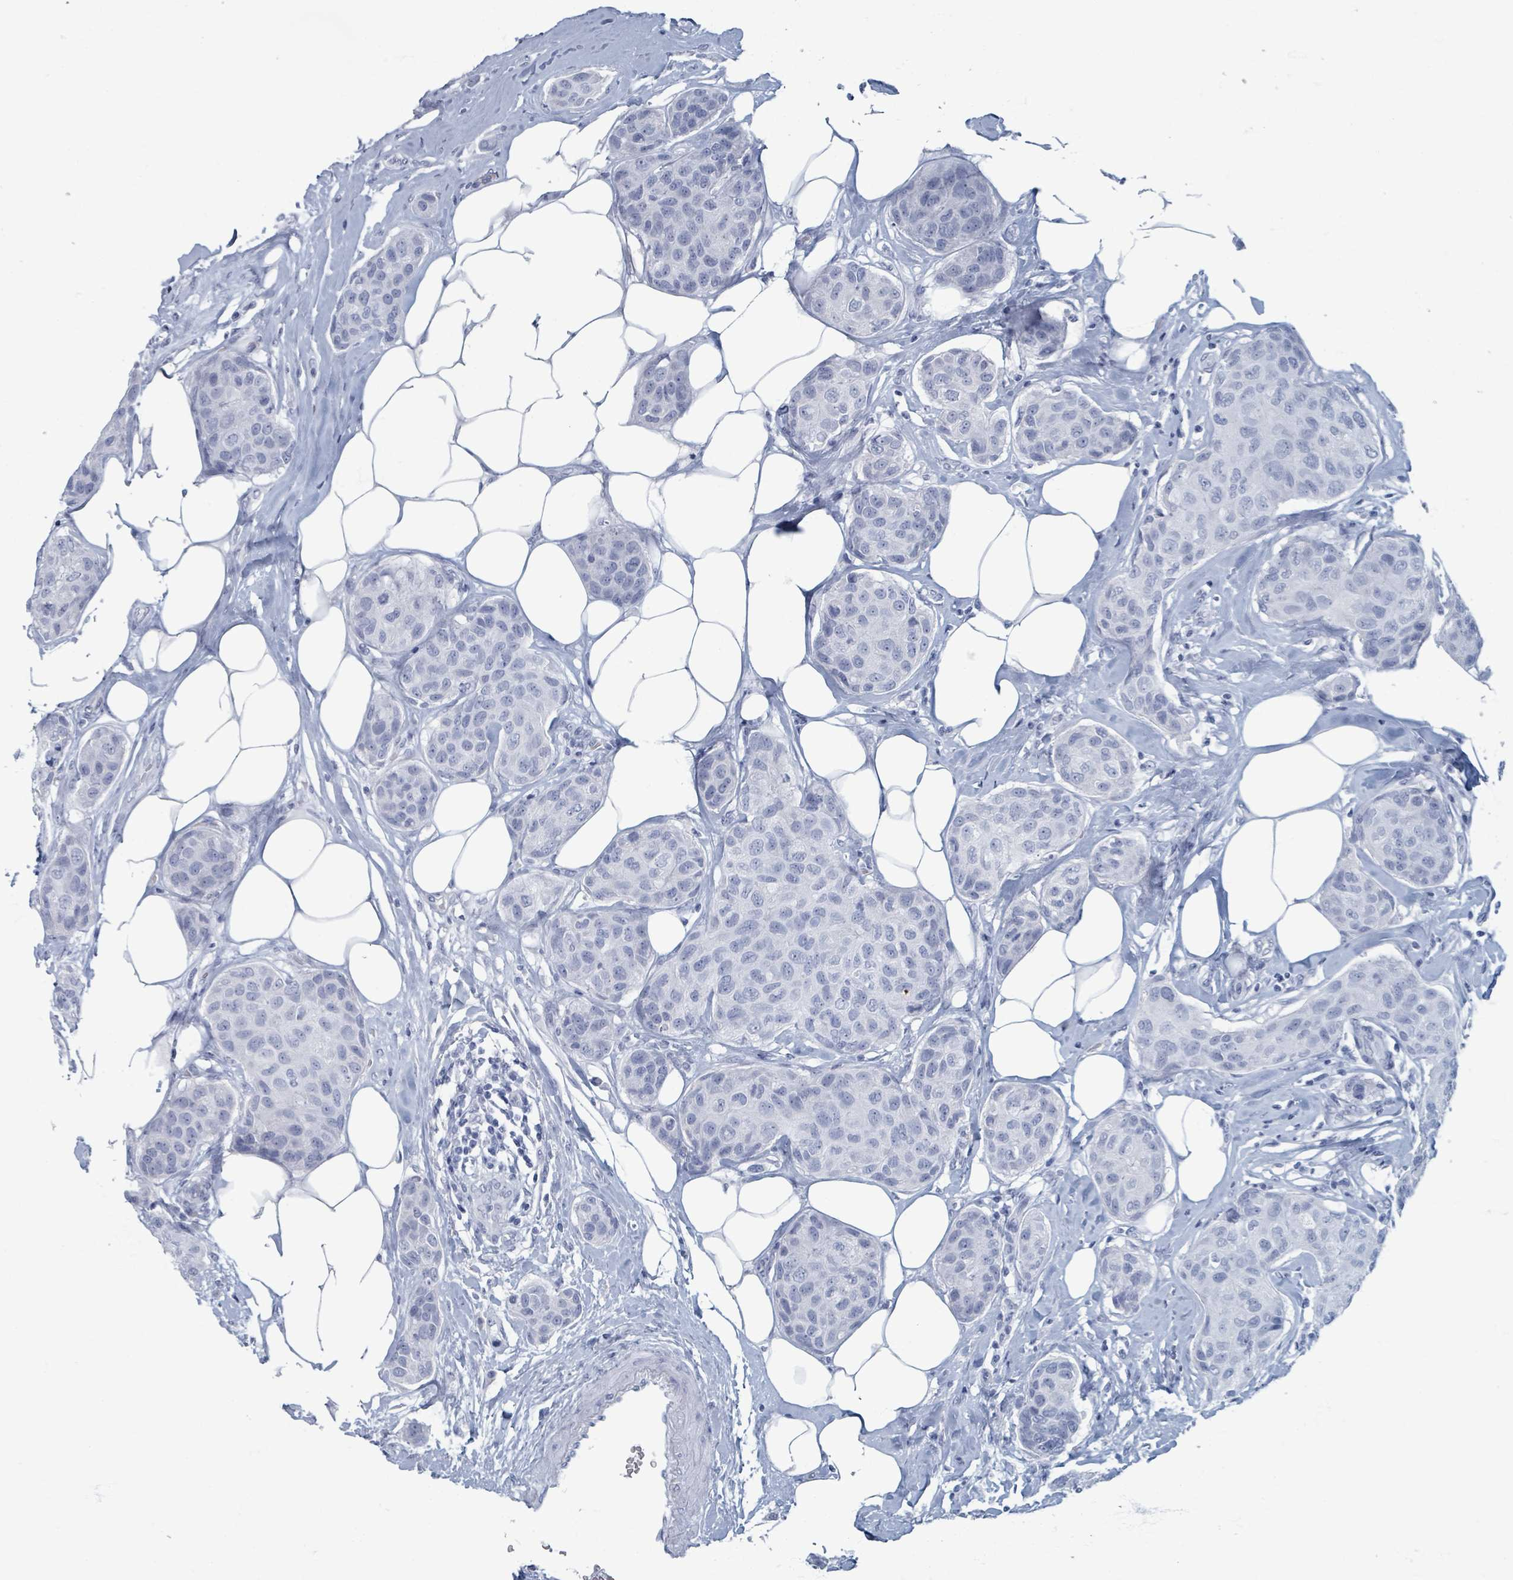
{"staining": {"intensity": "negative", "quantity": "none", "location": "none"}, "tissue": "breast cancer", "cell_type": "Tumor cells", "image_type": "cancer", "snomed": [{"axis": "morphology", "description": "Duct carcinoma"}, {"axis": "topography", "description": "Breast"}, {"axis": "topography", "description": "Lymph node"}], "caption": "Tumor cells are negative for protein expression in human invasive ductal carcinoma (breast).", "gene": "TAS2R1", "patient": {"sex": "female", "age": 80}}